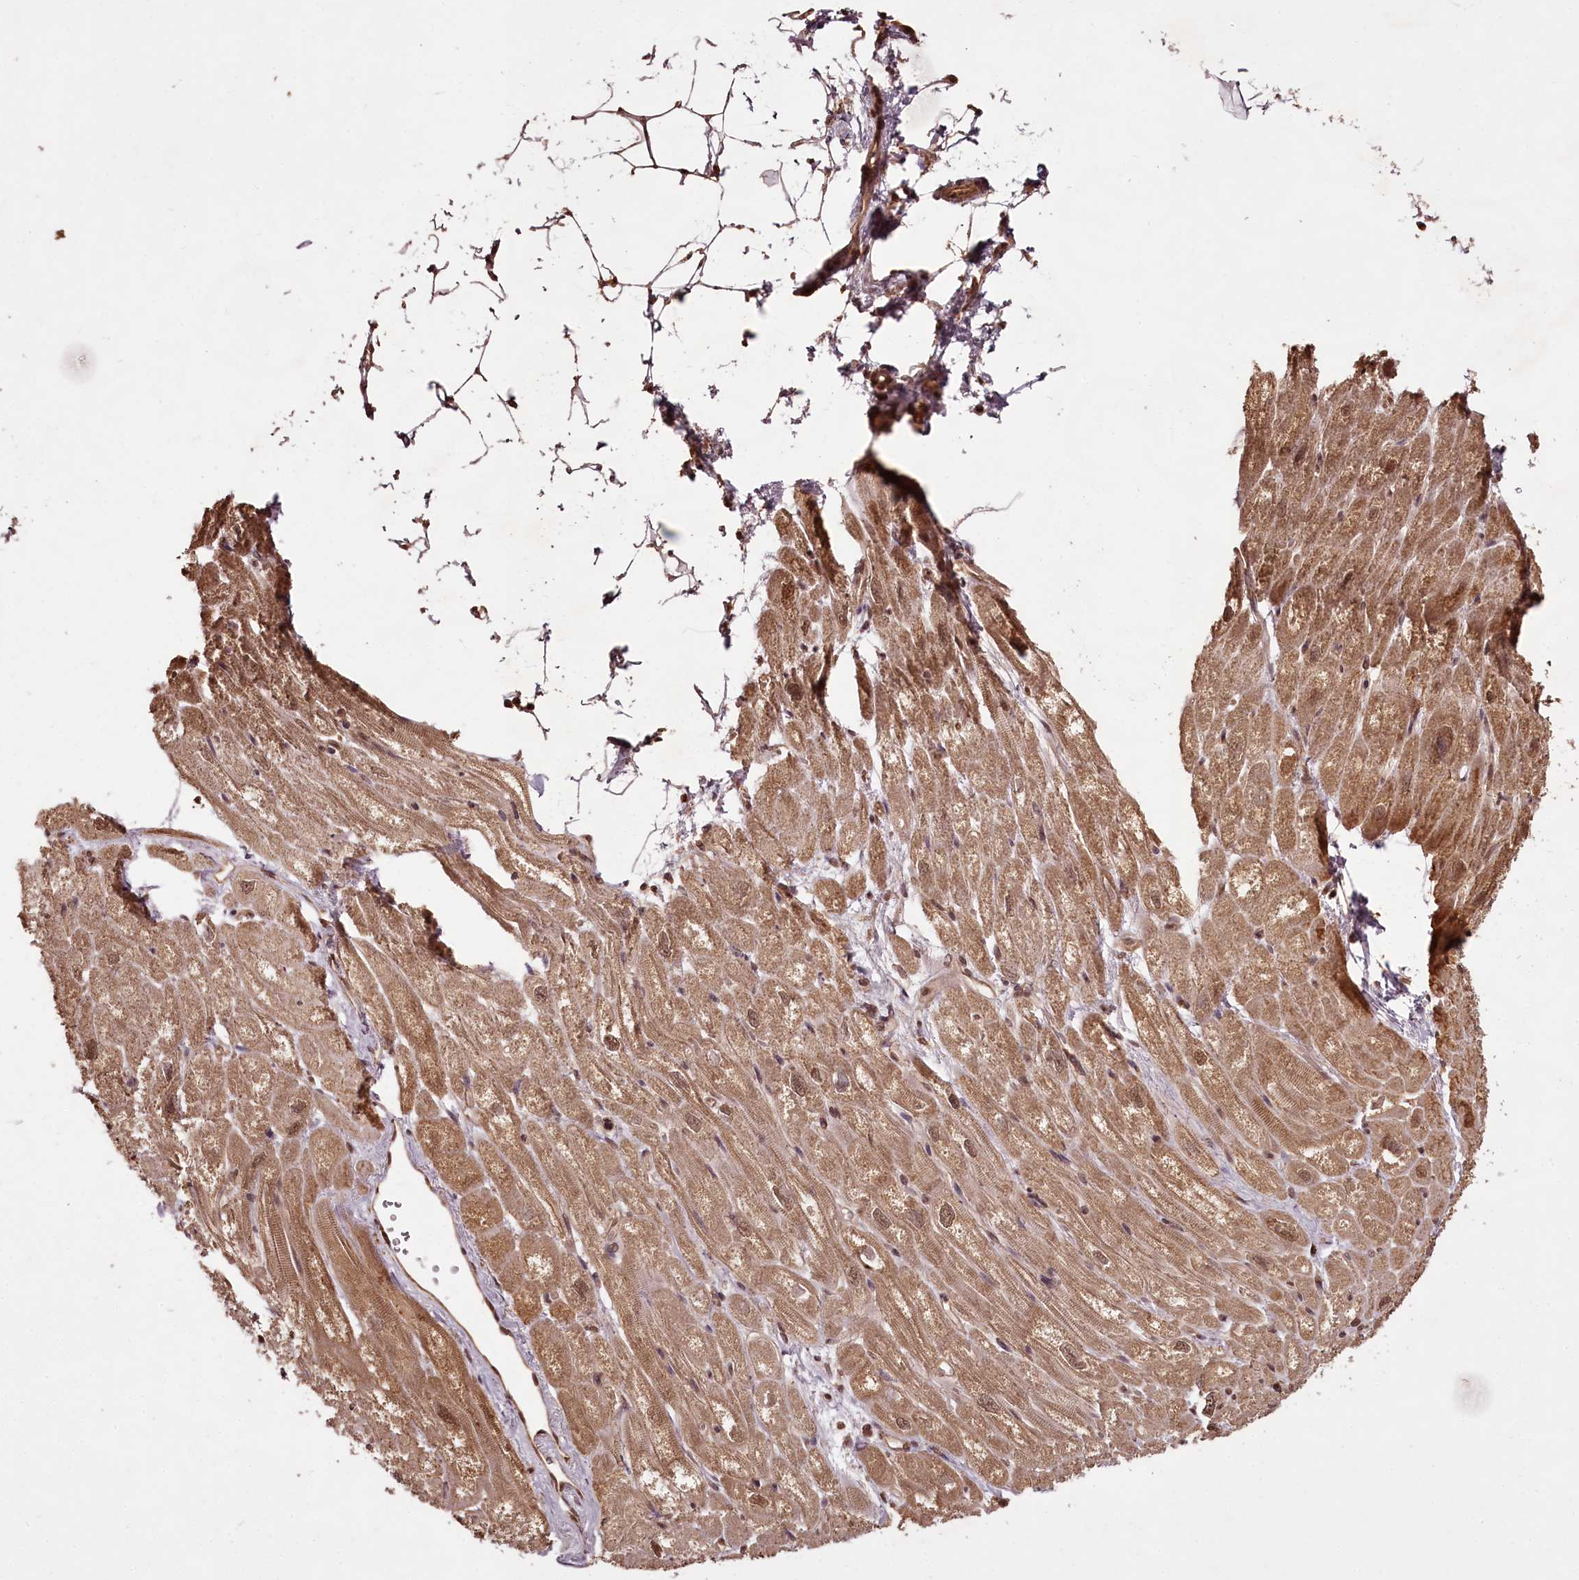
{"staining": {"intensity": "moderate", "quantity": ">75%", "location": "cytoplasmic/membranous"}, "tissue": "heart muscle", "cell_type": "Cardiomyocytes", "image_type": "normal", "snomed": [{"axis": "morphology", "description": "Normal tissue, NOS"}, {"axis": "topography", "description": "Heart"}], "caption": "High-power microscopy captured an immunohistochemistry (IHC) image of normal heart muscle, revealing moderate cytoplasmic/membranous staining in approximately >75% of cardiomyocytes.", "gene": "NPRL2", "patient": {"sex": "male", "age": 50}}